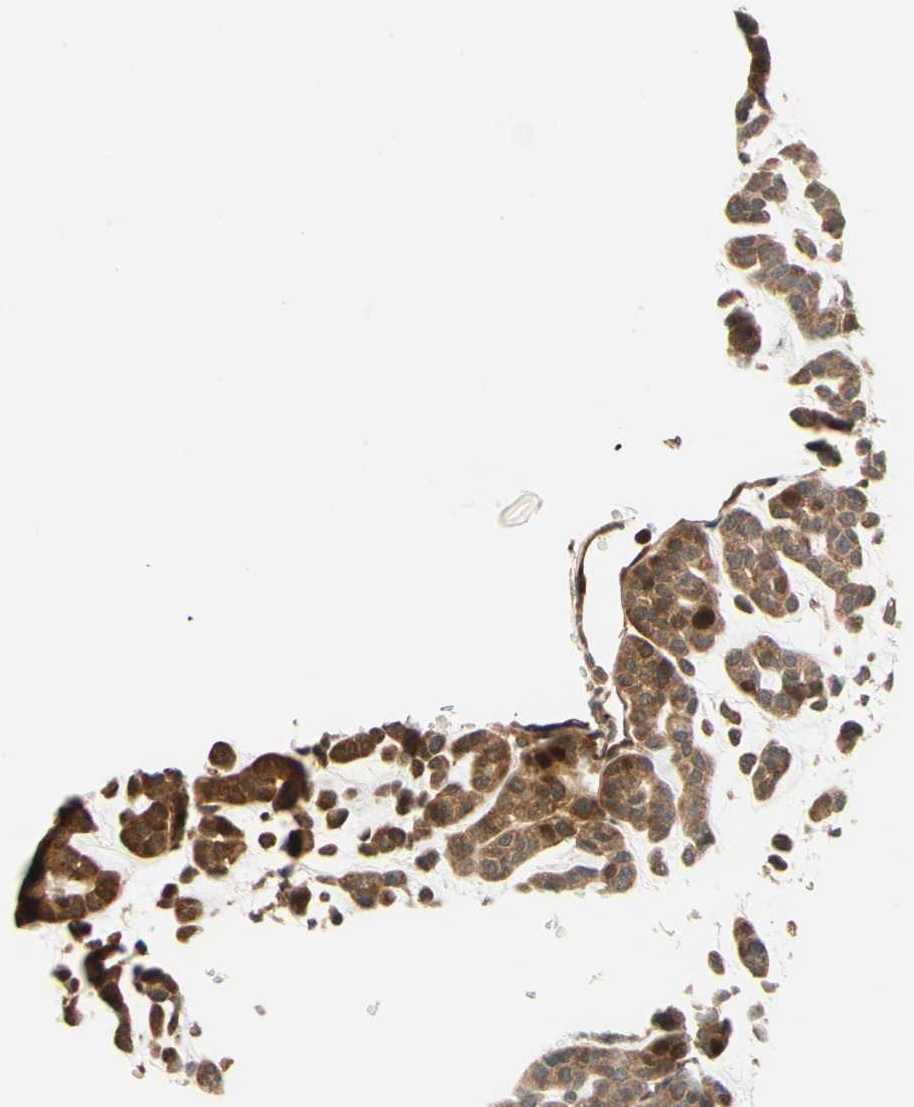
{"staining": {"intensity": "moderate", "quantity": ">75%", "location": "cytoplasmic/membranous"}, "tissue": "head and neck cancer", "cell_type": "Tumor cells", "image_type": "cancer", "snomed": [{"axis": "morphology", "description": "Adenocarcinoma, NOS"}, {"axis": "morphology", "description": "Adenoma, NOS"}, {"axis": "topography", "description": "Head-Neck"}], "caption": "This image demonstrates head and neck cancer (adenoma) stained with immunohistochemistry (IHC) to label a protein in brown. The cytoplasmic/membranous of tumor cells show moderate positivity for the protein. Nuclei are counter-stained blue.", "gene": "RNF19A", "patient": {"sex": "female", "age": 55}}